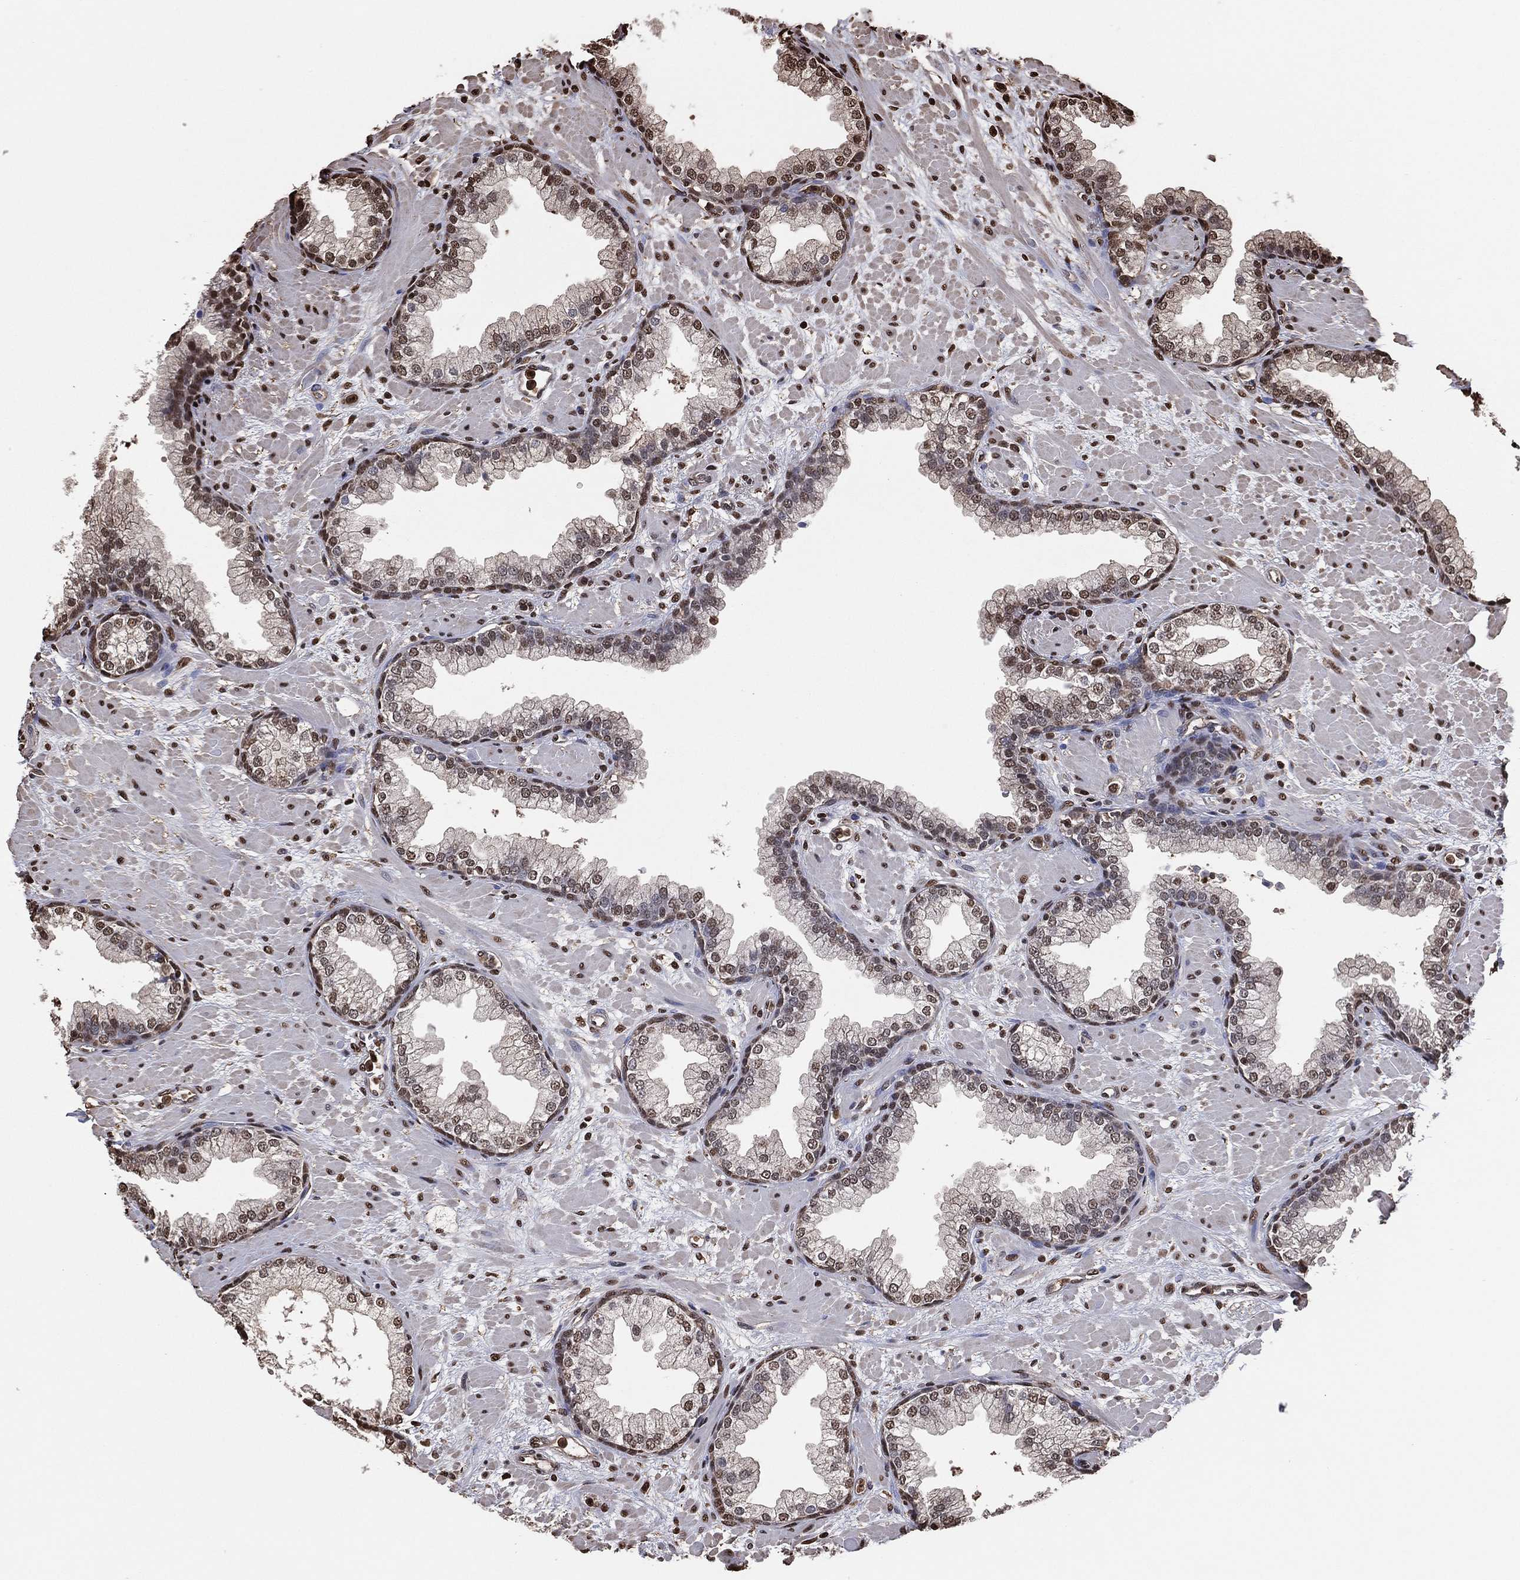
{"staining": {"intensity": "moderate", "quantity": "25%-75%", "location": "nuclear"}, "tissue": "prostate", "cell_type": "Glandular cells", "image_type": "normal", "snomed": [{"axis": "morphology", "description": "Normal tissue, NOS"}, {"axis": "topography", "description": "Prostate"}], "caption": "DAB (3,3'-diaminobenzidine) immunohistochemical staining of unremarkable prostate shows moderate nuclear protein staining in about 25%-75% of glandular cells.", "gene": "GAPDH", "patient": {"sex": "male", "age": 63}}